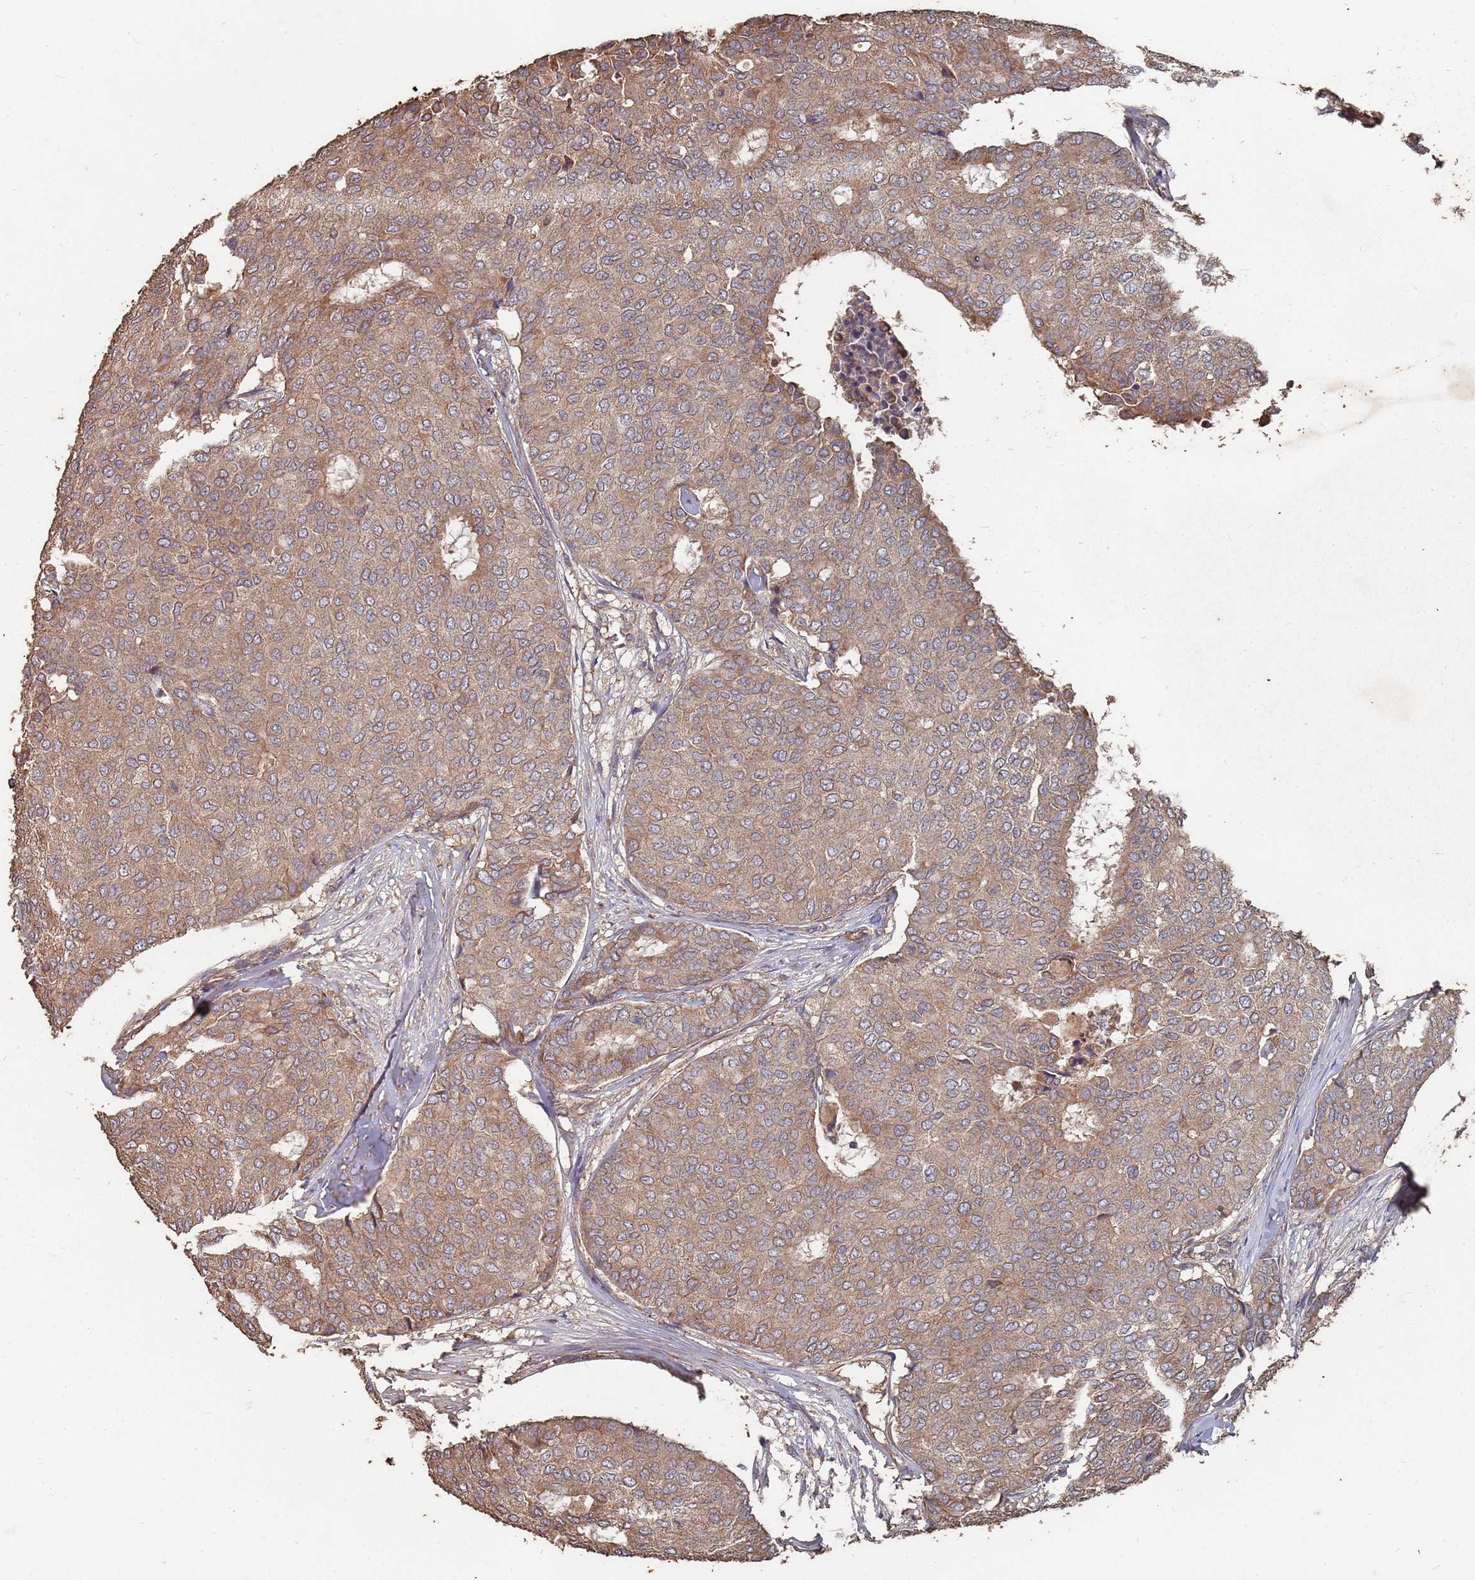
{"staining": {"intensity": "moderate", "quantity": ">75%", "location": "cytoplasmic/membranous"}, "tissue": "breast cancer", "cell_type": "Tumor cells", "image_type": "cancer", "snomed": [{"axis": "morphology", "description": "Duct carcinoma"}, {"axis": "topography", "description": "Breast"}], "caption": "The image exhibits immunohistochemical staining of breast intraductal carcinoma. There is moderate cytoplasmic/membranous staining is seen in about >75% of tumor cells.", "gene": "ATG5", "patient": {"sex": "female", "age": 75}}